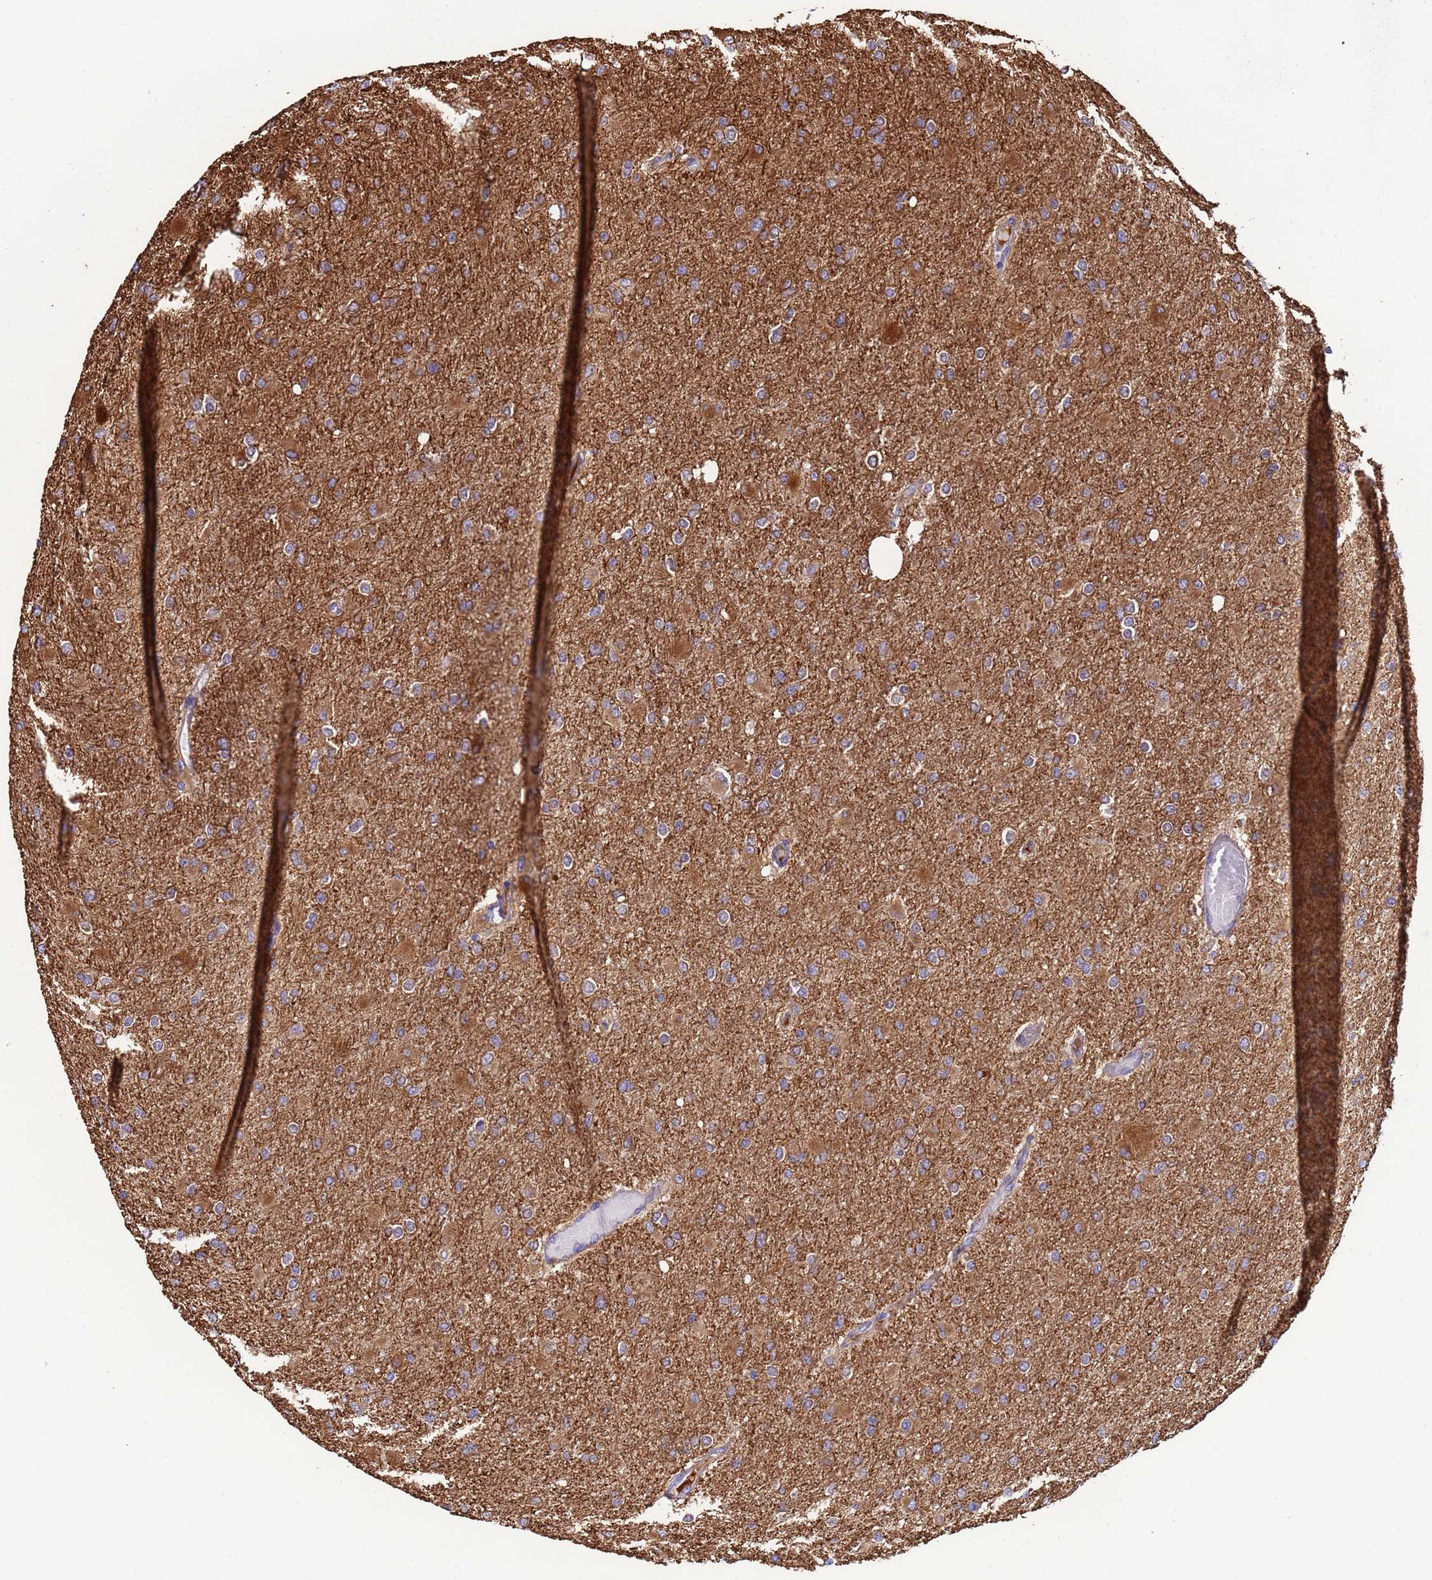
{"staining": {"intensity": "moderate", "quantity": "<25%", "location": "cytoplasmic/membranous"}, "tissue": "glioma", "cell_type": "Tumor cells", "image_type": "cancer", "snomed": [{"axis": "morphology", "description": "Glioma, malignant, High grade"}, {"axis": "topography", "description": "Cerebral cortex"}], "caption": "Human malignant glioma (high-grade) stained with a brown dye reveals moderate cytoplasmic/membranous positive staining in about <25% of tumor cells.", "gene": "PAQR7", "patient": {"sex": "female", "age": 36}}